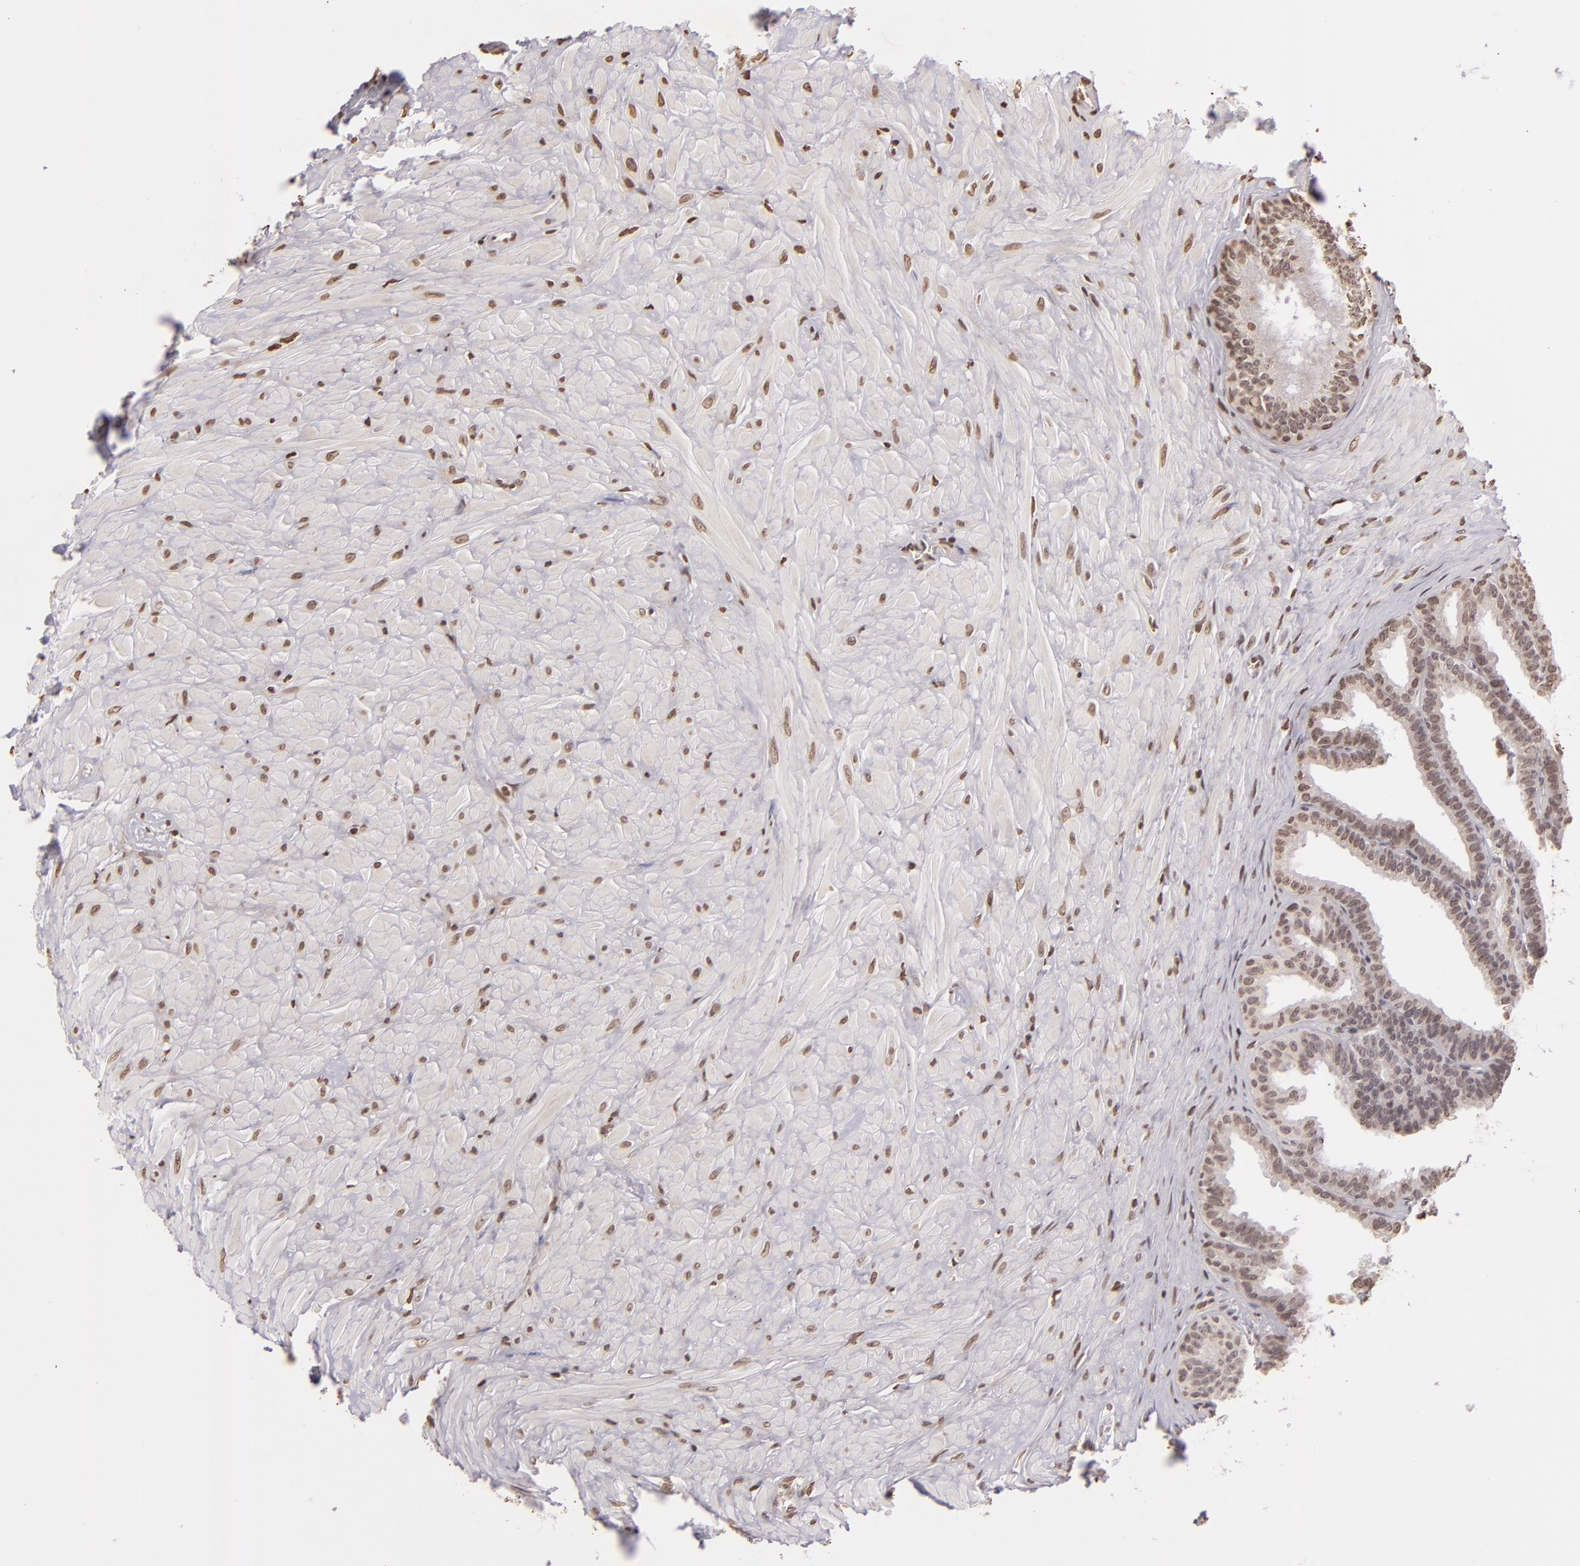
{"staining": {"intensity": "moderate", "quantity": ">75%", "location": "nuclear"}, "tissue": "seminal vesicle", "cell_type": "Glandular cells", "image_type": "normal", "snomed": [{"axis": "morphology", "description": "Normal tissue, NOS"}, {"axis": "topography", "description": "Seminal veicle"}], "caption": "Immunohistochemical staining of normal human seminal vesicle exhibits >75% levels of moderate nuclear protein expression in approximately >75% of glandular cells. The staining is performed using DAB (3,3'-diaminobenzidine) brown chromogen to label protein expression. The nuclei are counter-stained blue using hematoxylin.", "gene": "THRB", "patient": {"sex": "male", "age": 26}}